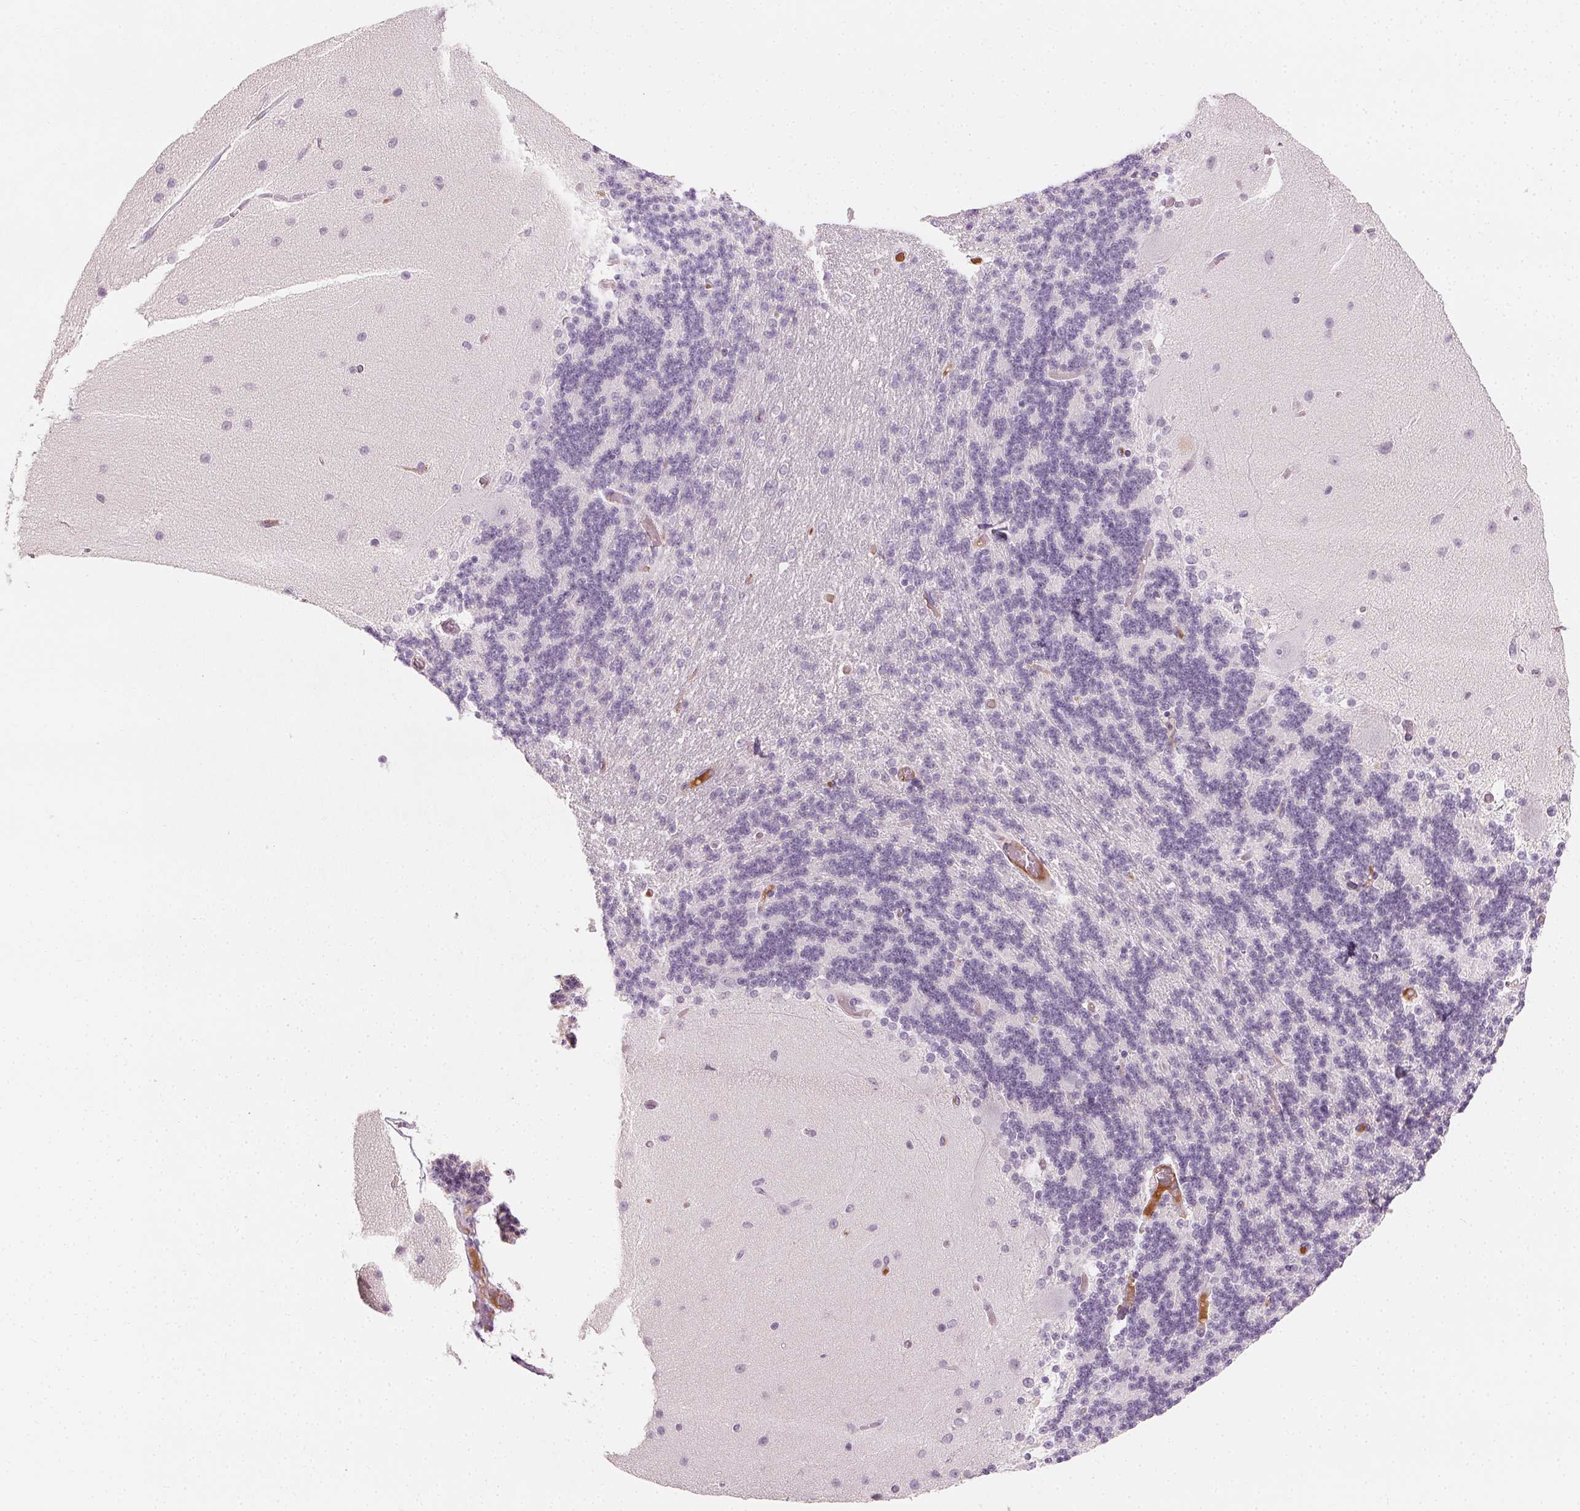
{"staining": {"intensity": "negative", "quantity": "none", "location": "none"}, "tissue": "cerebellum", "cell_type": "Cells in granular layer", "image_type": "normal", "snomed": [{"axis": "morphology", "description": "Normal tissue, NOS"}, {"axis": "topography", "description": "Cerebellum"}], "caption": "Immunohistochemistry micrograph of unremarkable cerebellum: cerebellum stained with DAB (3,3'-diaminobenzidine) reveals no significant protein staining in cells in granular layer.", "gene": "AFM", "patient": {"sex": "female", "age": 54}}